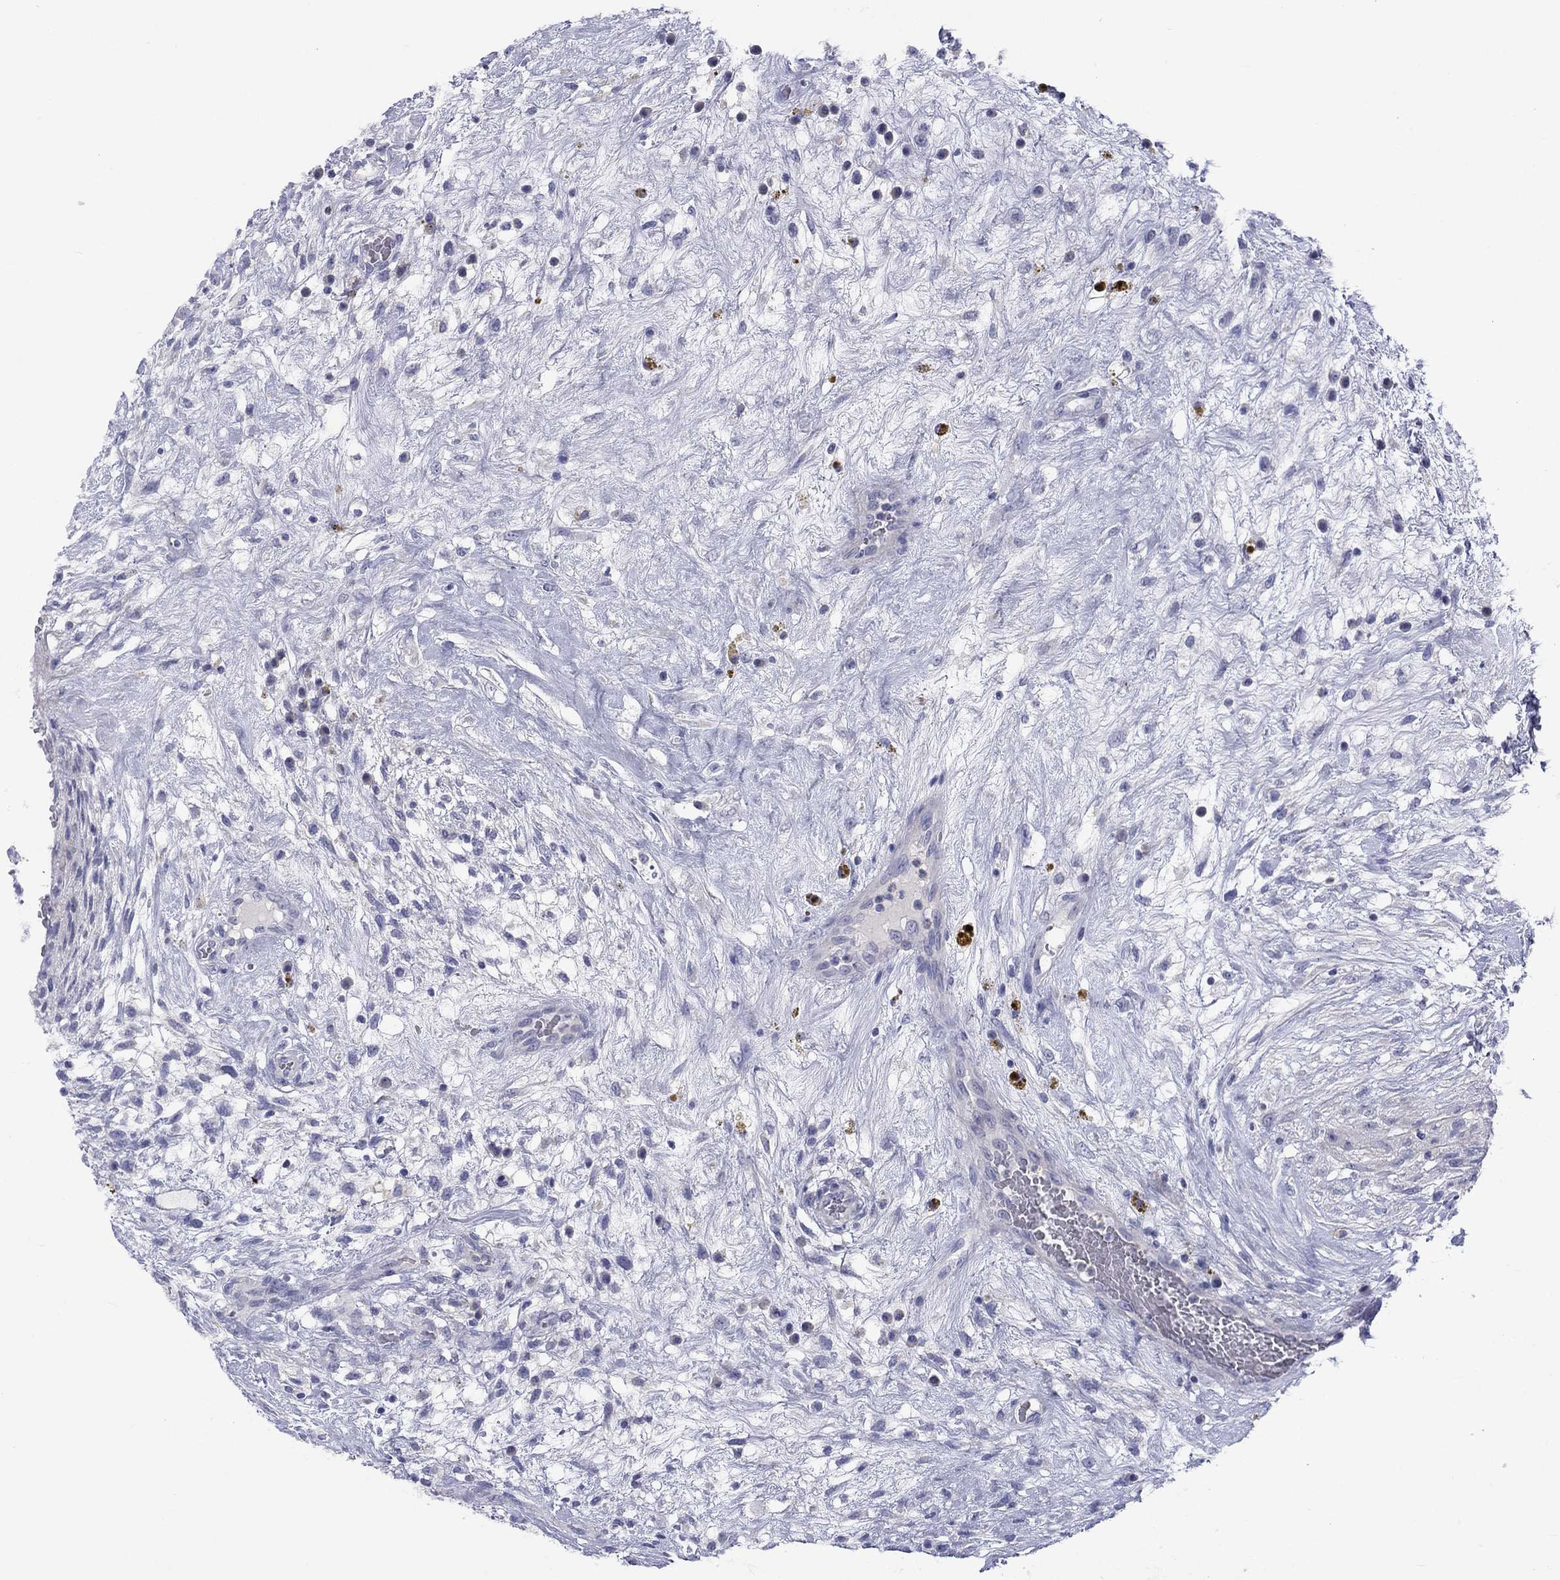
{"staining": {"intensity": "negative", "quantity": "none", "location": "none"}, "tissue": "testis cancer", "cell_type": "Tumor cells", "image_type": "cancer", "snomed": [{"axis": "morphology", "description": "Normal tissue, NOS"}, {"axis": "morphology", "description": "Carcinoma, Embryonal, NOS"}, {"axis": "topography", "description": "Testis"}, {"axis": "topography", "description": "Epididymis"}], "caption": "IHC of testis cancer (embryonal carcinoma) exhibits no positivity in tumor cells.", "gene": "CACNA1A", "patient": {"sex": "male", "age": 32}}